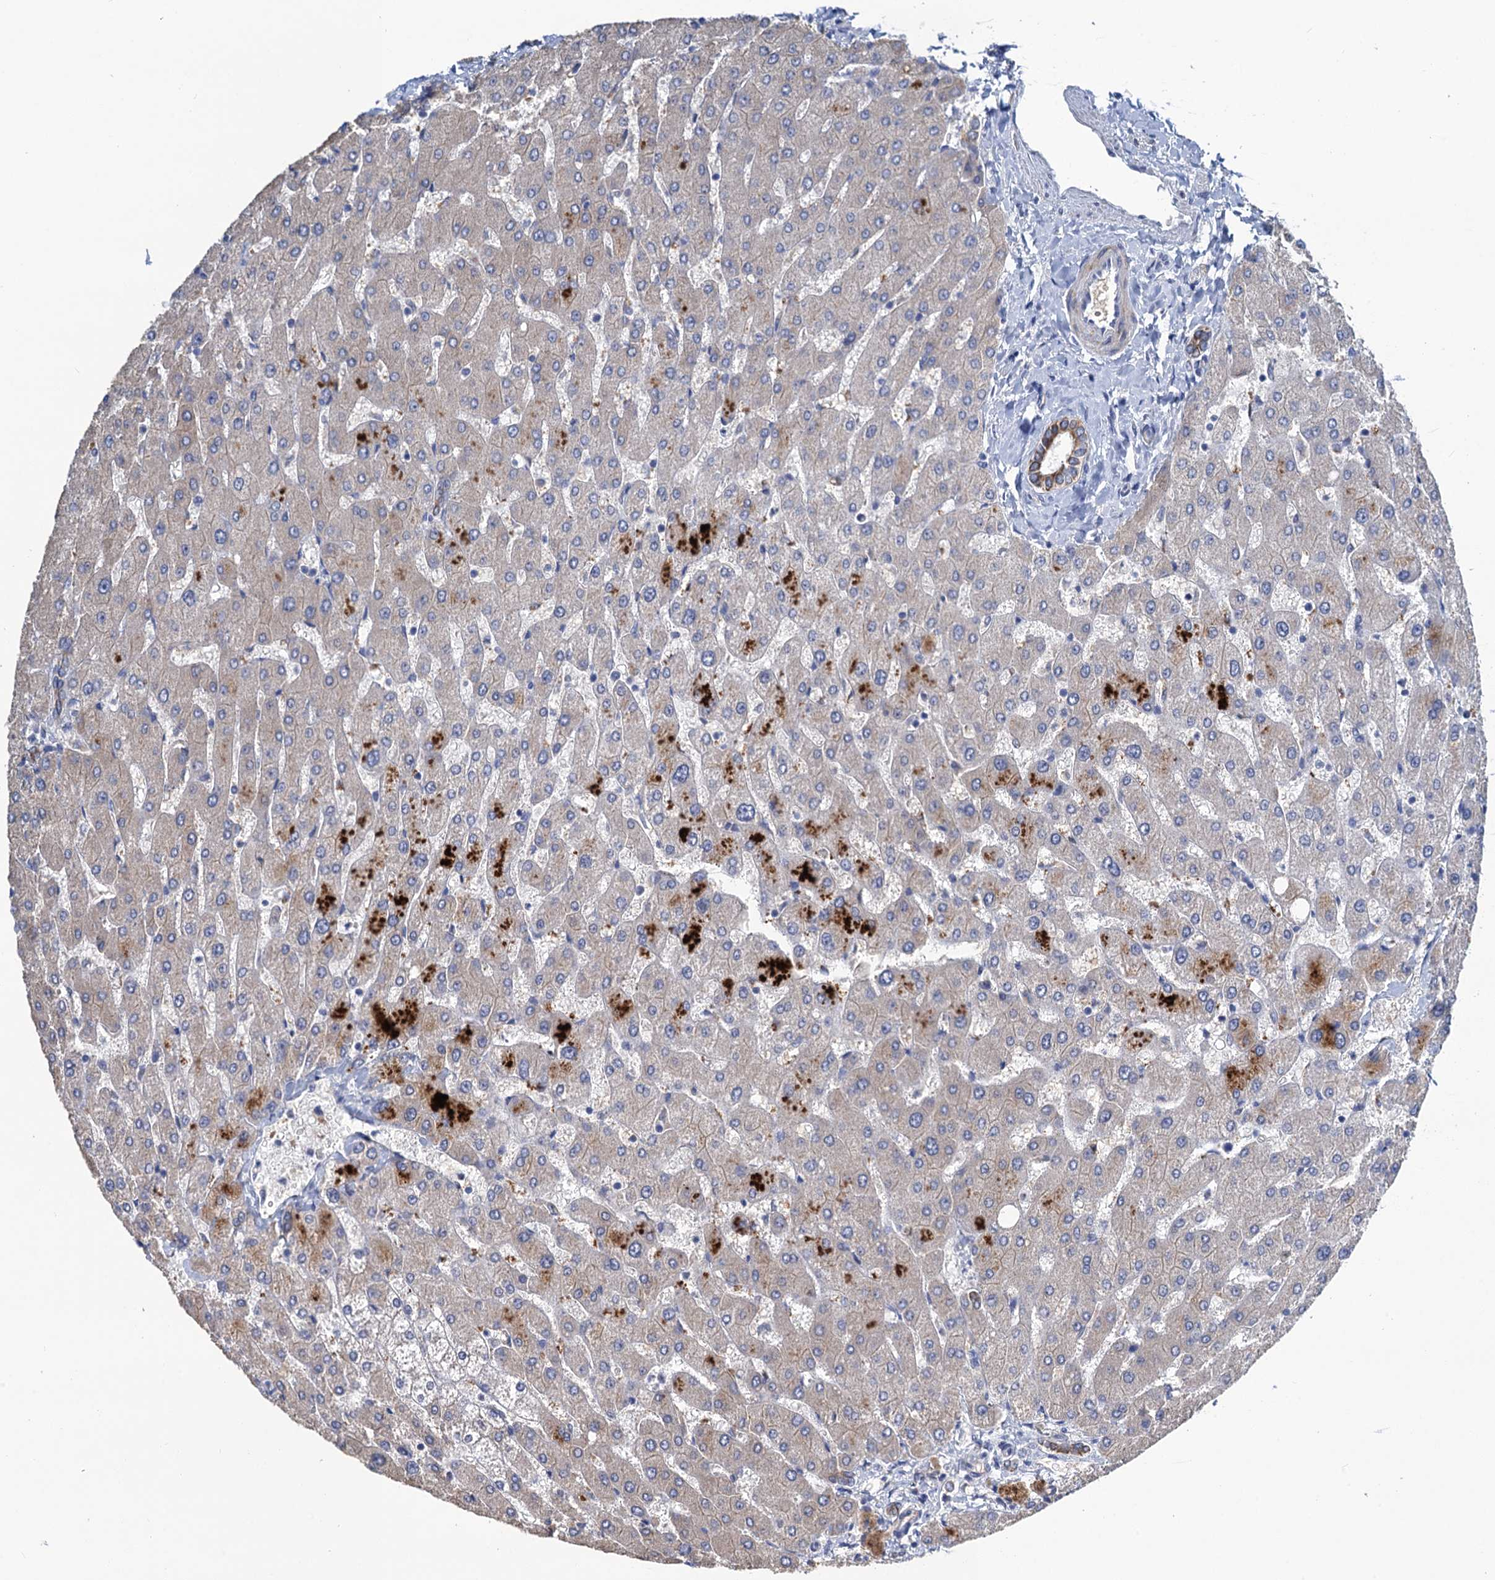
{"staining": {"intensity": "strong", "quantity": ">75%", "location": "cytoplasmic/membranous"}, "tissue": "liver", "cell_type": "Cholangiocytes", "image_type": "normal", "snomed": [{"axis": "morphology", "description": "Normal tissue, NOS"}, {"axis": "topography", "description": "Liver"}], "caption": "Immunohistochemistry (IHC) photomicrograph of unremarkable liver stained for a protein (brown), which exhibits high levels of strong cytoplasmic/membranous positivity in approximately >75% of cholangiocytes.", "gene": "SMCO3", "patient": {"sex": "male", "age": 55}}